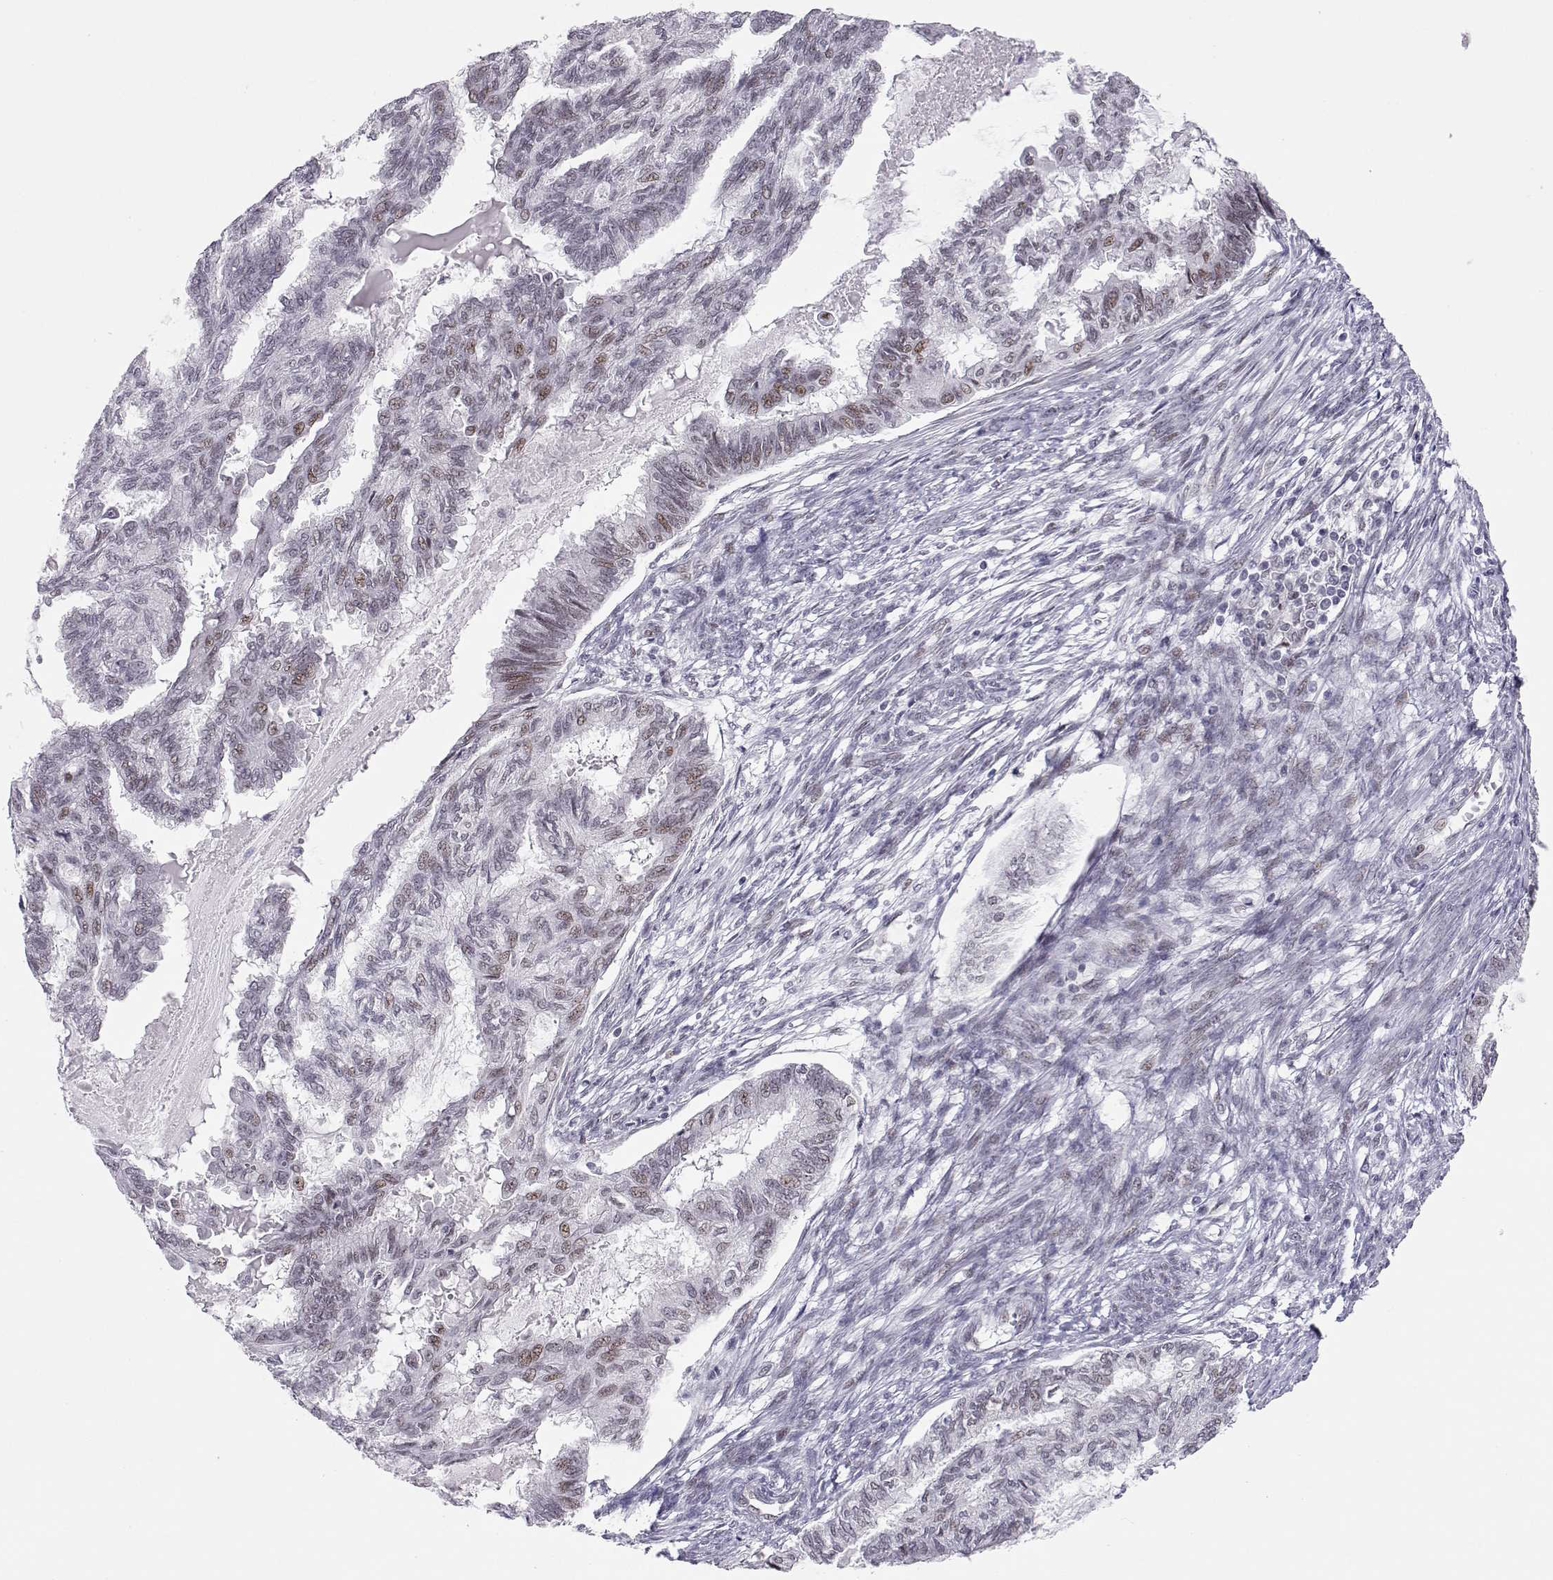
{"staining": {"intensity": "weak", "quantity": "<25%", "location": "nuclear"}, "tissue": "endometrial cancer", "cell_type": "Tumor cells", "image_type": "cancer", "snomed": [{"axis": "morphology", "description": "Adenocarcinoma, NOS"}, {"axis": "topography", "description": "Endometrium"}], "caption": "Immunohistochemistry histopathology image of human endometrial adenocarcinoma stained for a protein (brown), which displays no staining in tumor cells.", "gene": "SIX6", "patient": {"sex": "female", "age": 86}}